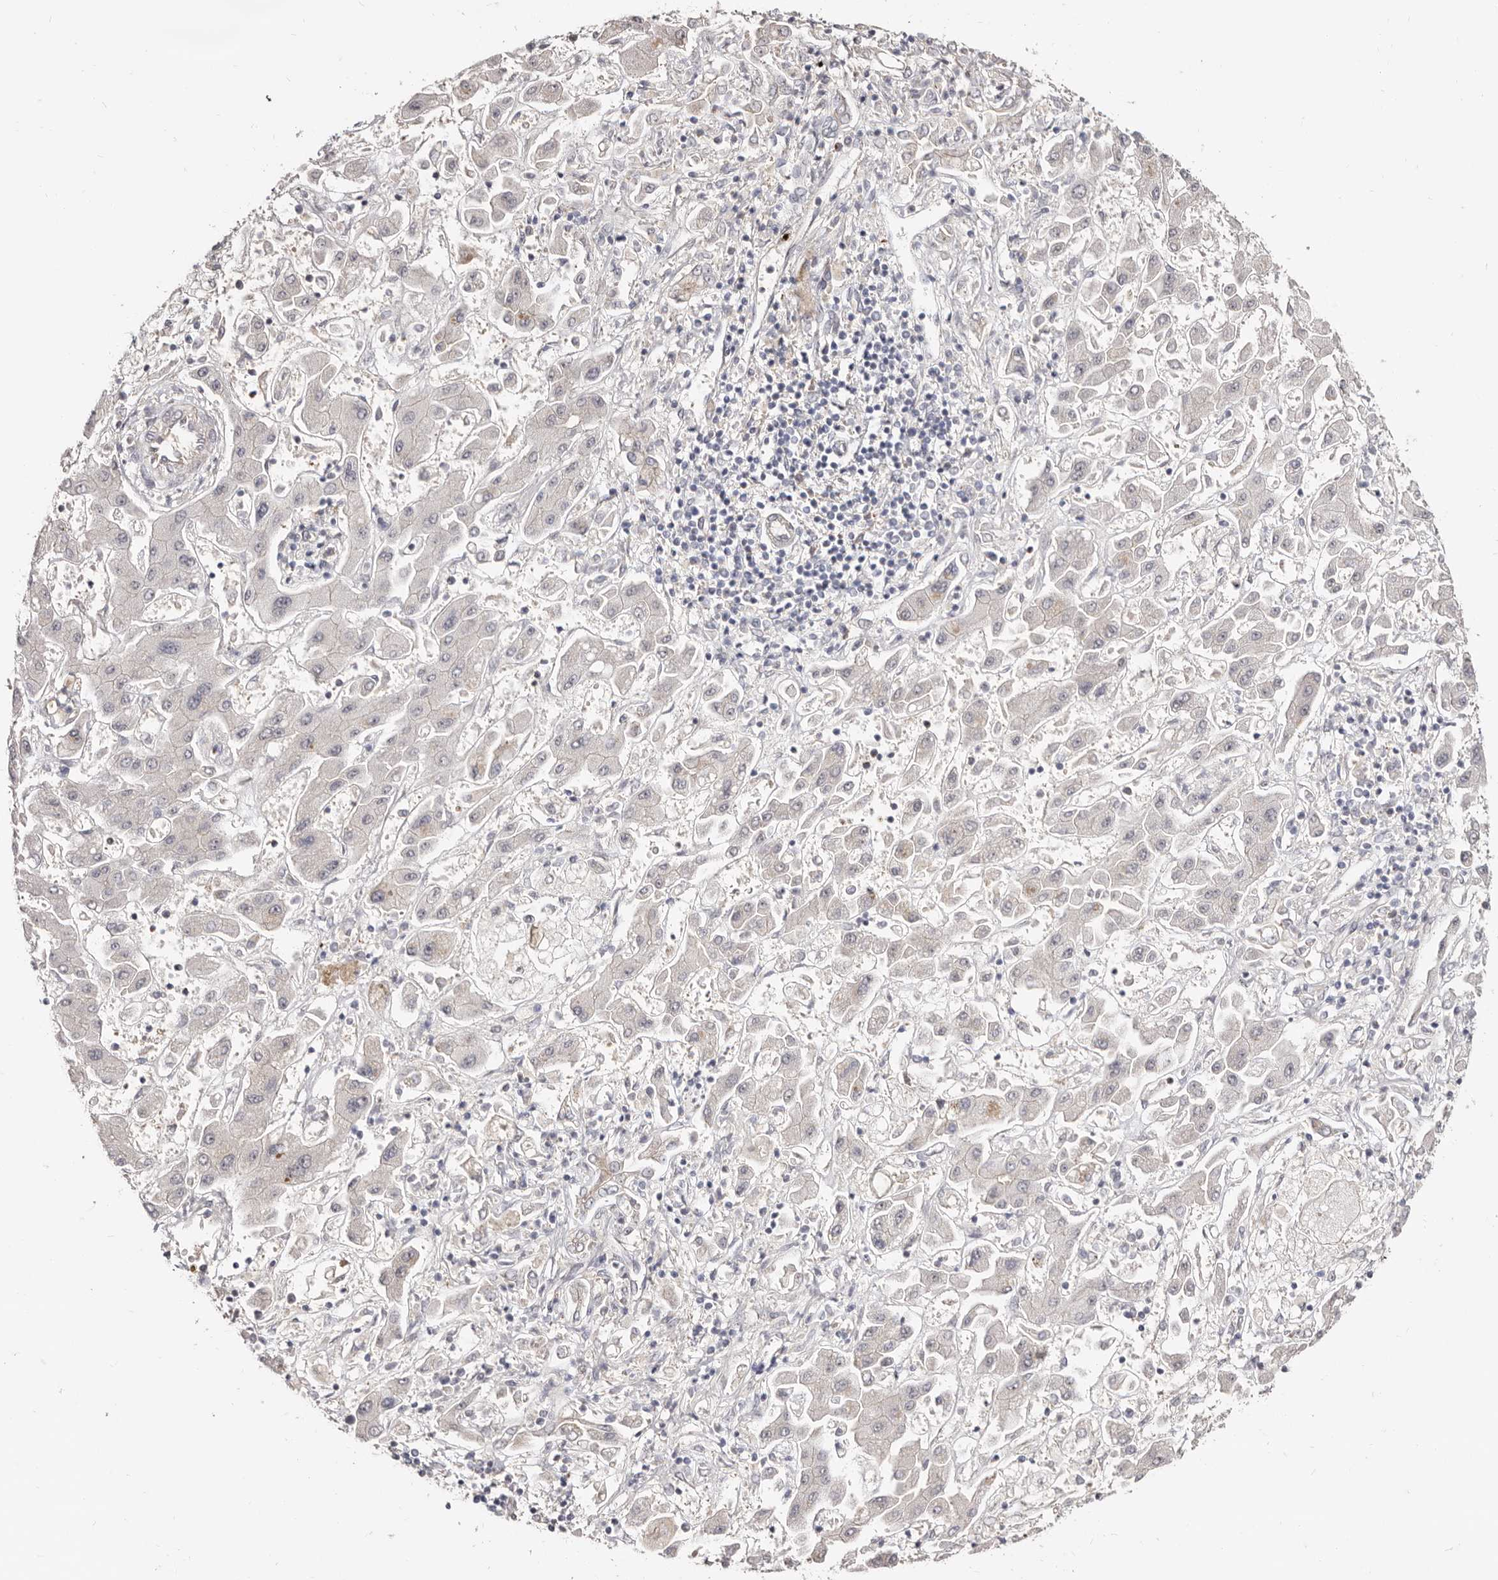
{"staining": {"intensity": "negative", "quantity": "none", "location": "none"}, "tissue": "liver cancer", "cell_type": "Tumor cells", "image_type": "cancer", "snomed": [{"axis": "morphology", "description": "Cholangiocarcinoma"}, {"axis": "topography", "description": "Liver"}], "caption": "Tumor cells show no significant protein staining in liver cancer (cholangiocarcinoma).", "gene": "GPATCH4", "patient": {"sex": "male", "age": 50}}